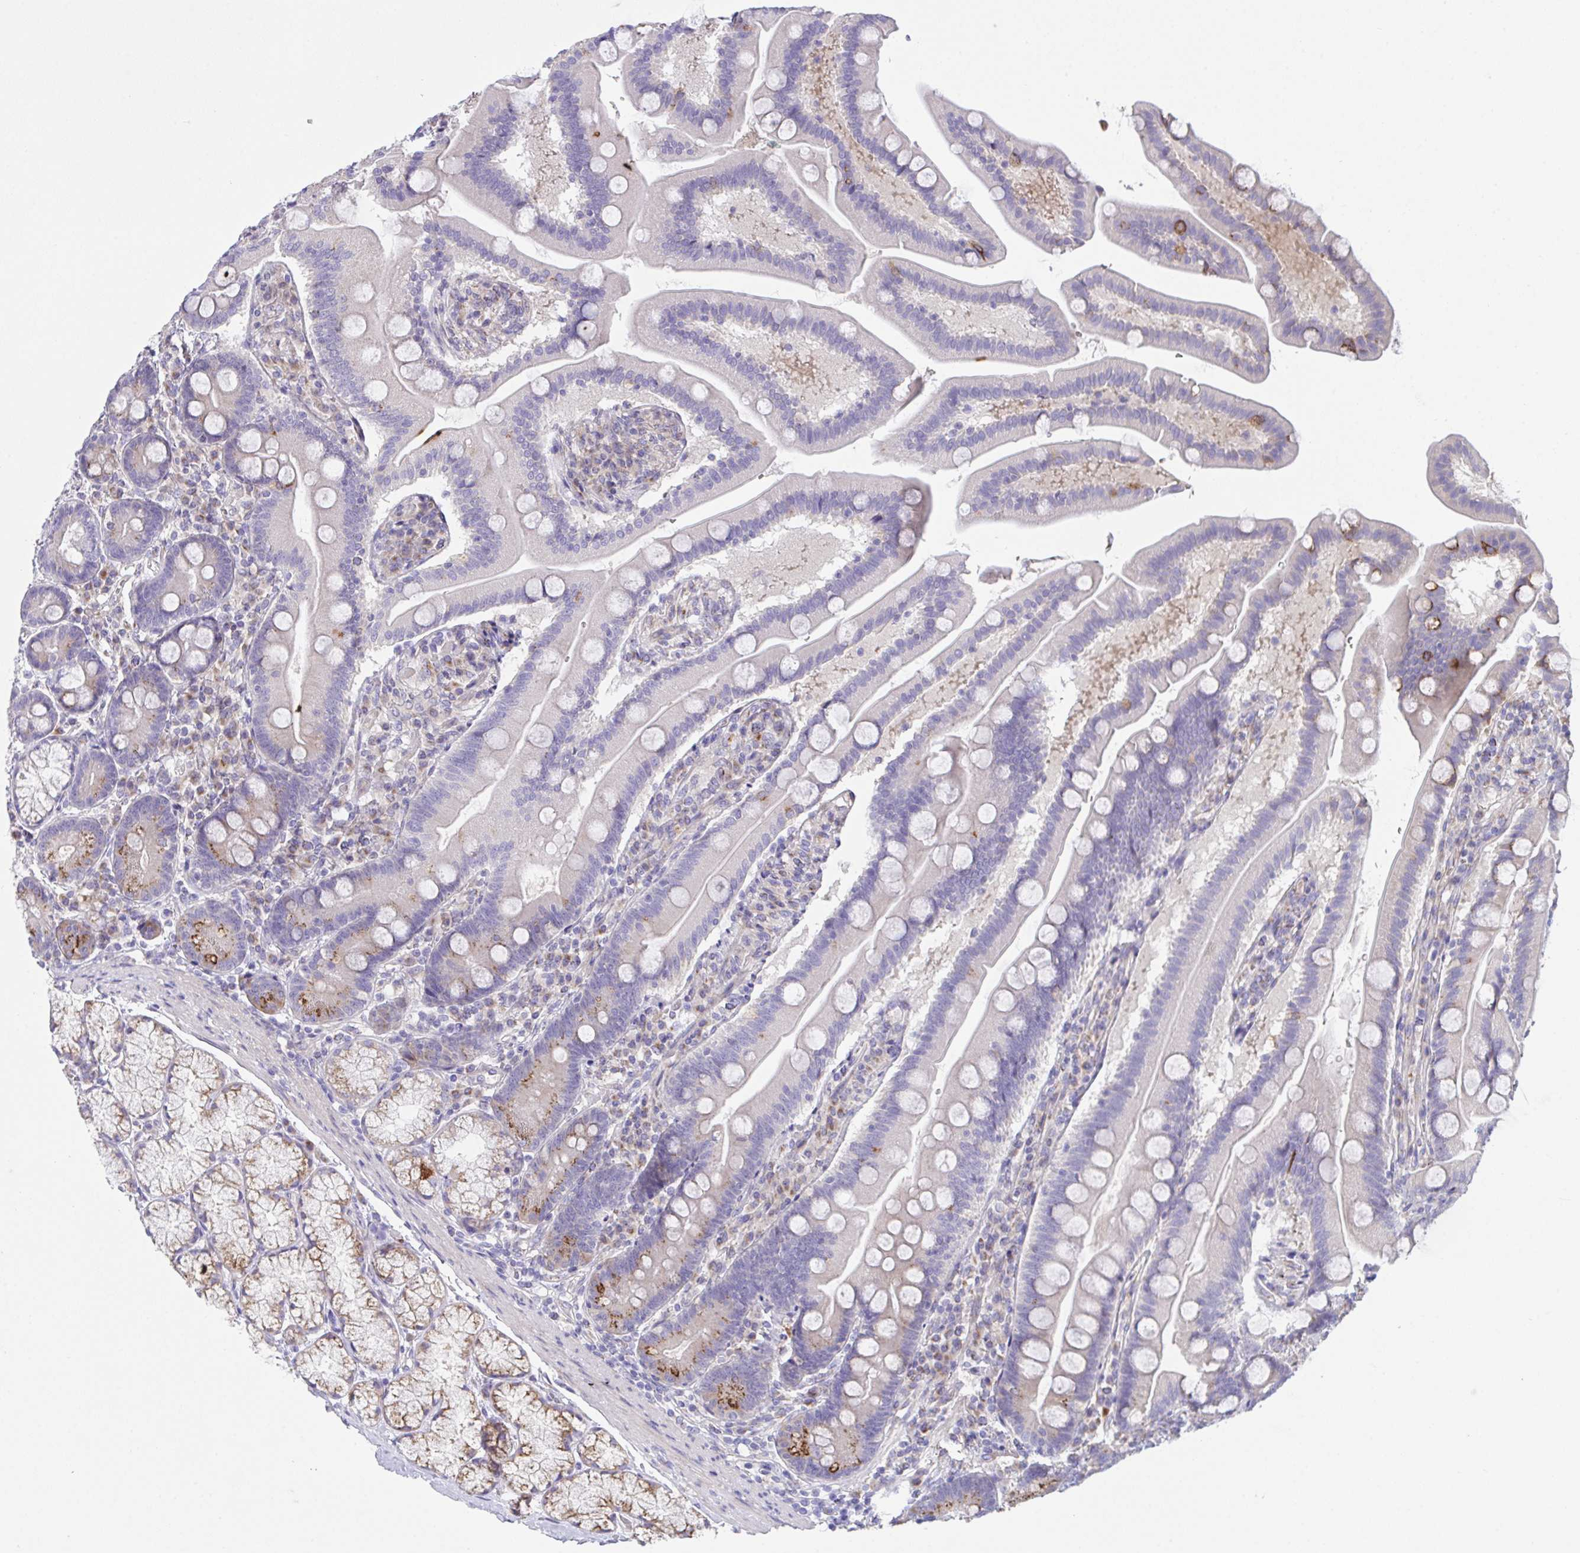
{"staining": {"intensity": "moderate", "quantity": "<25%", "location": "cytoplasmic/membranous"}, "tissue": "duodenum", "cell_type": "Glandular cells", "image_type": "normal", "snomed": [{"axis": "morphology", "description": "Normal tissue, NOS"}, {"axis": "topography", "description": "Duodenum"}], "caption": "The histopathology image reveals a brown stain indicating the presence of a protein in the cytoplasmic/membranous of glandular cells in duodenum.", "gene": "MIA3", "patient": {"sex": "female", "age": 67}}